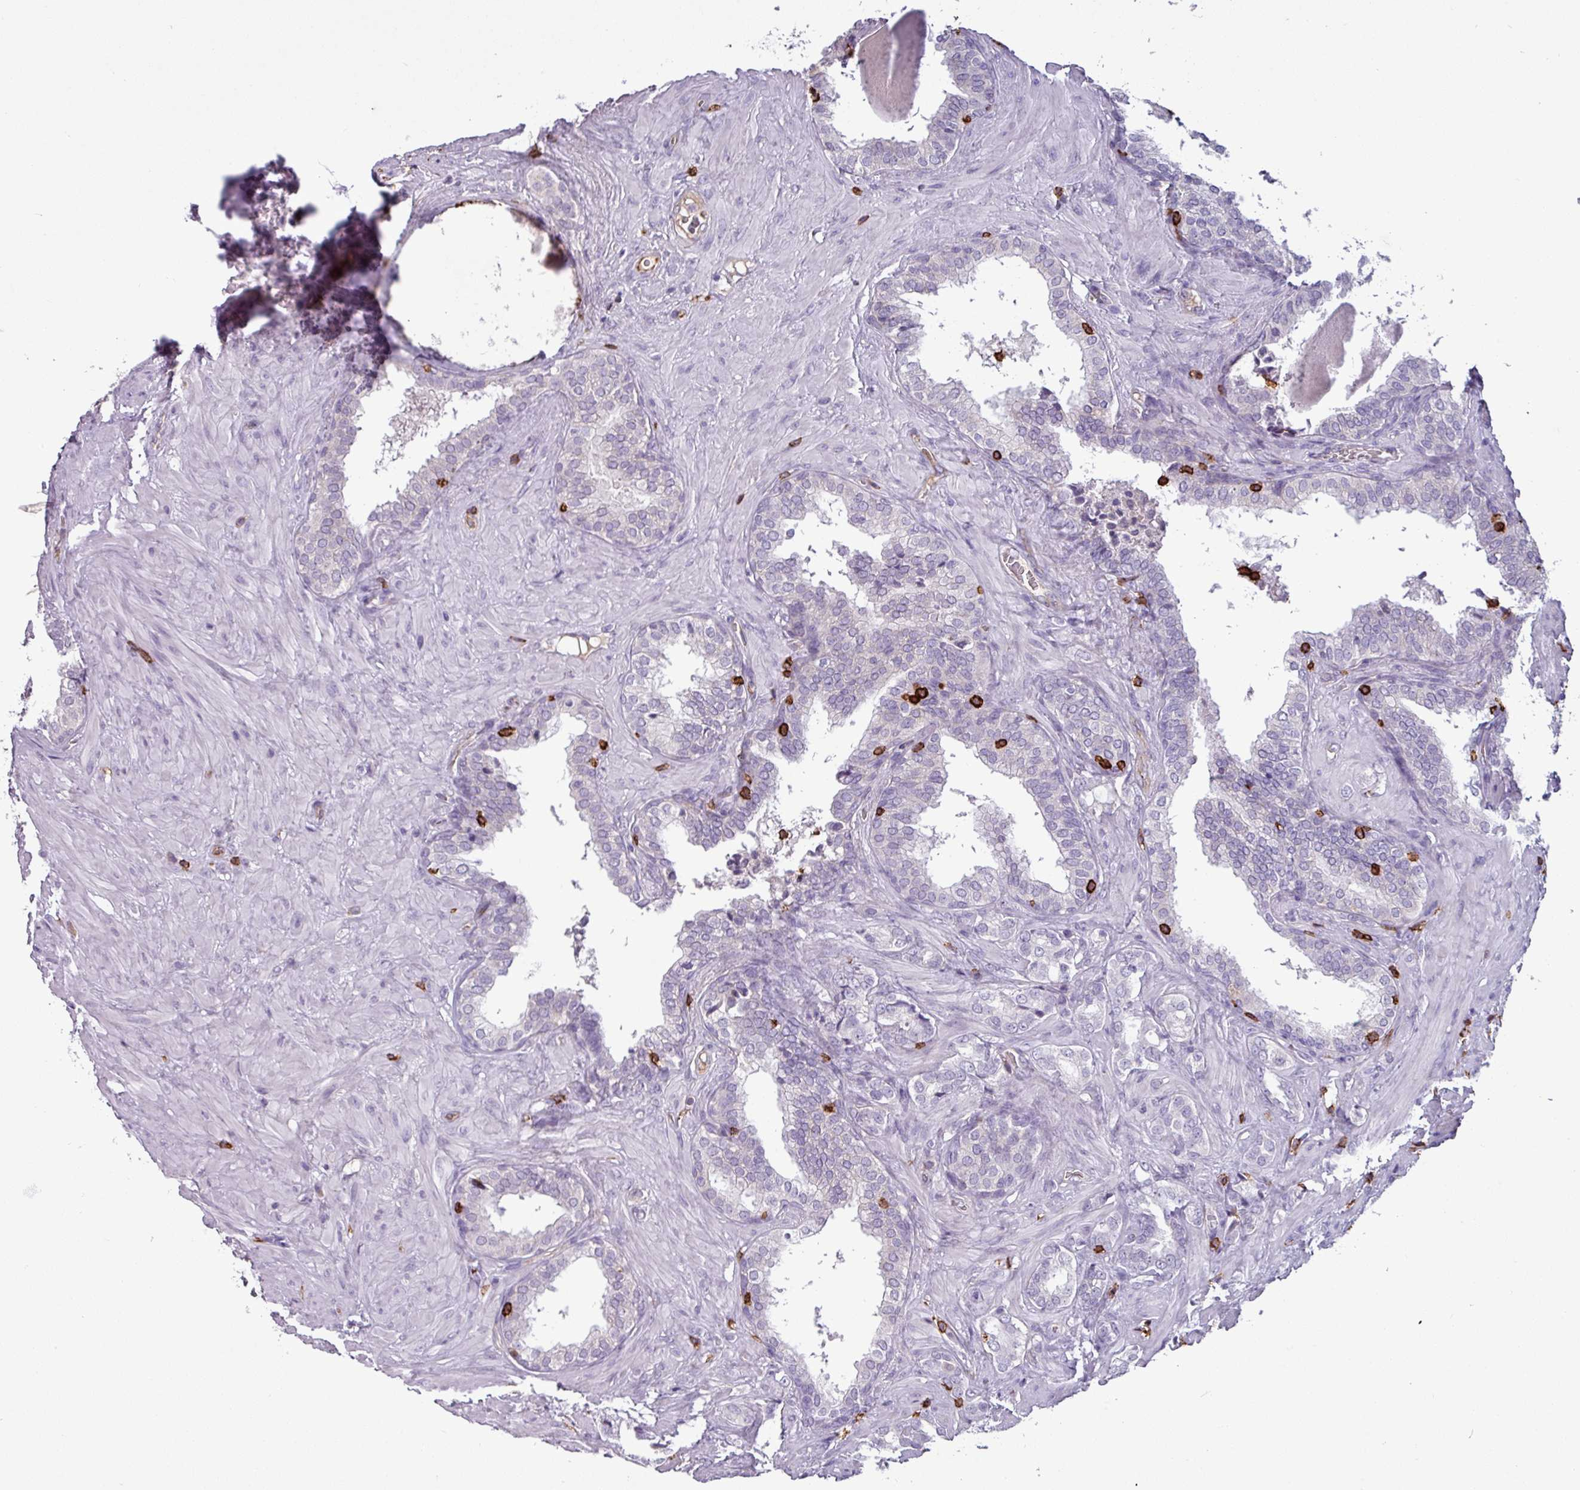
{"staining": {"intensity": "negative", "quantity": "none", "location": "none"}, "tissue": "prostate cancer", "cell_type": "Tumor cells", "image_type": "cancer", "snomed": [{"axis": "morphology", "description": "Adenocarcinoma, High grade"}, {"axis": "topography", "description": "Prostate and seminal vesicle, NOS"}], "caption": "Prostate cancer was stained to show a protein in brown. There is no significant positivity in tumor cells.", "gene": "CD8A", "patient": {"sex": "male", "age": 67}}